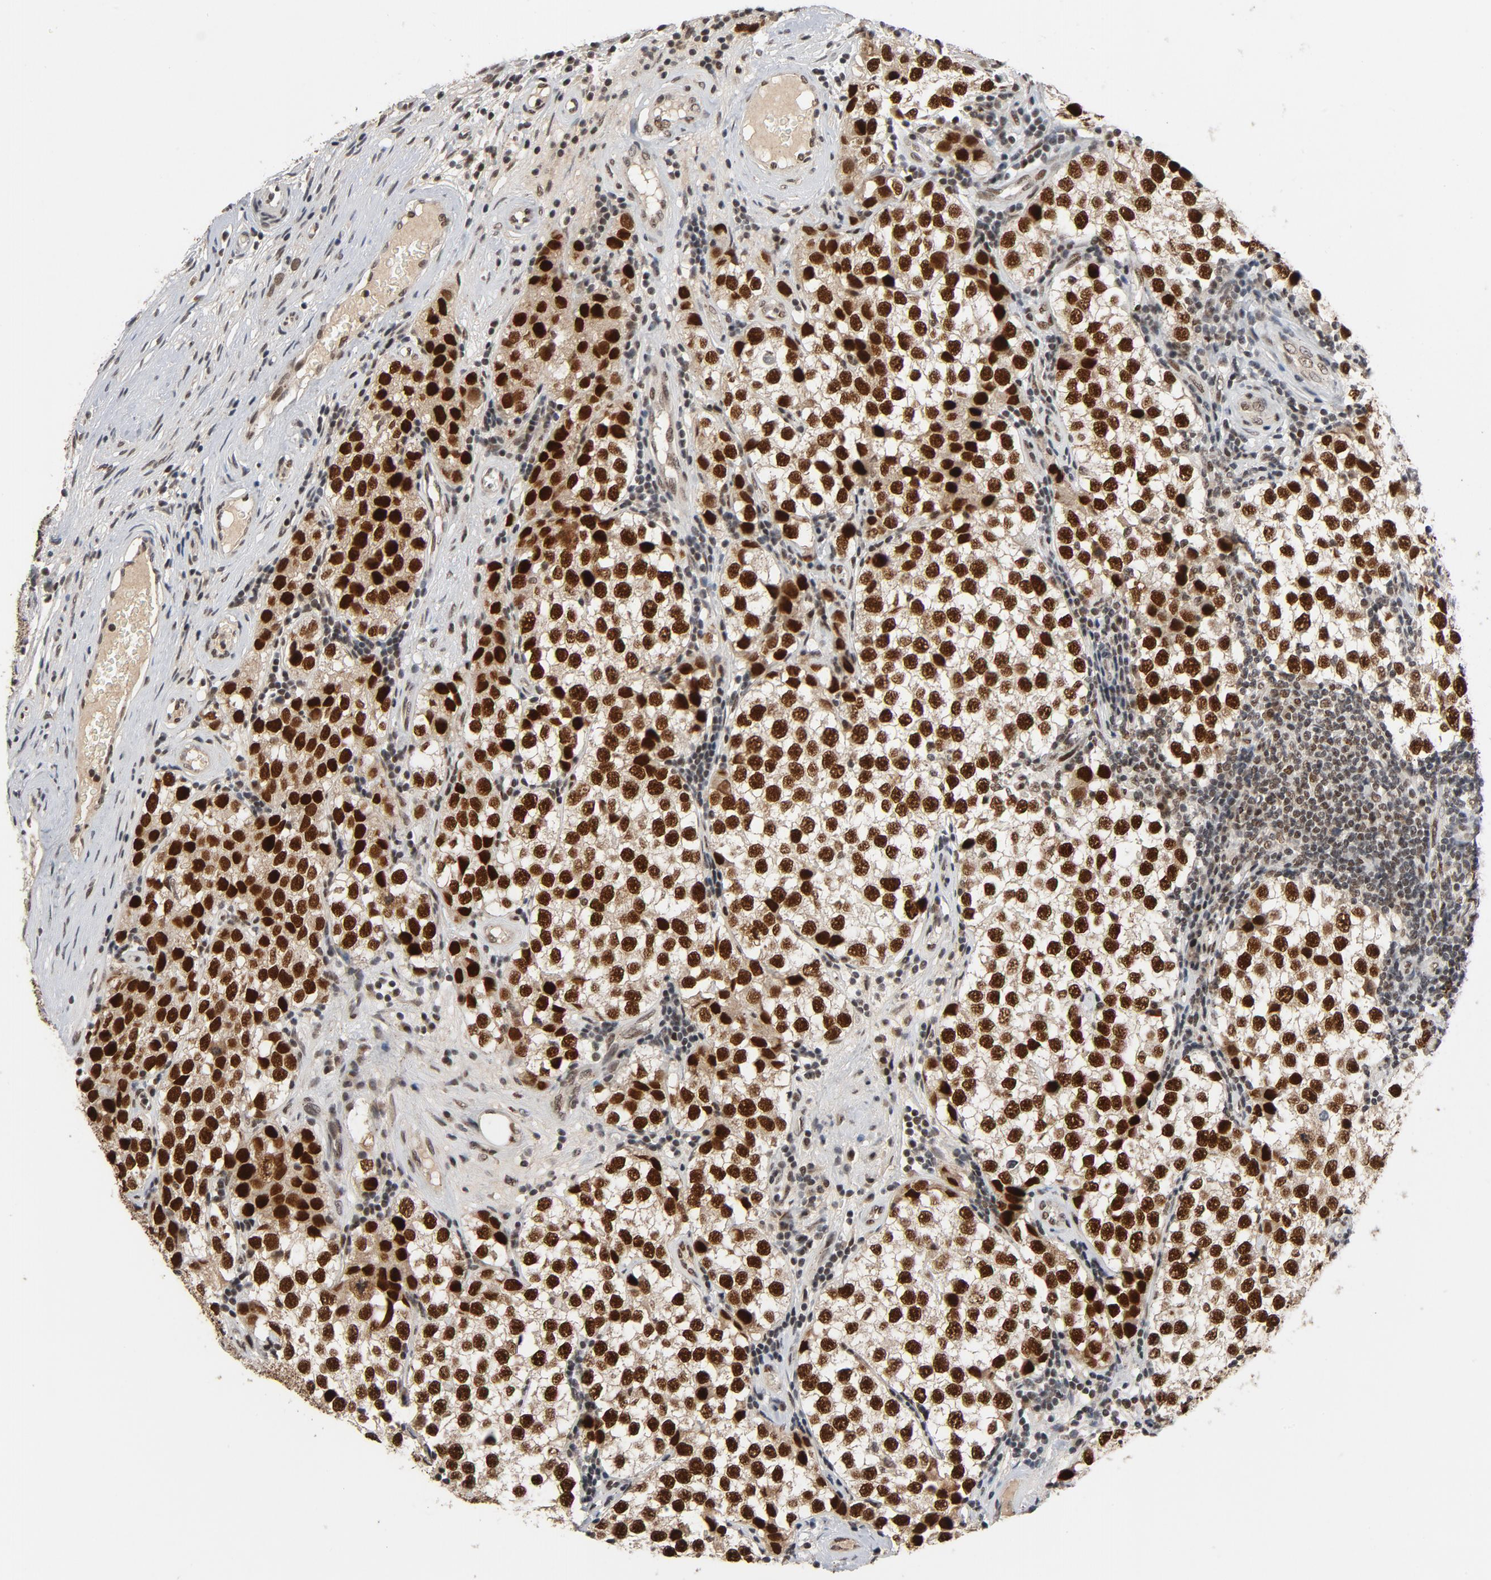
{"staining": {"intensity": "strong", "quantity": ">75%", "location": "nuclear"}, "tissue": "testis cancer", "cell_type": "Tumor cells", "image_type": "cancer", "snomed": [{"axis": "morphology", "description": "Seminoma, NOS"}, {"axis": "topography", "description": "Testis"}], "caption": "This is an image of immunohistochemistry (IHC) staining of testis seminoma, which shows strong staining in the nuclear of tumor cells.", "gene": "SMARCD1", "patient": {"sex": "male", "age": 39}}